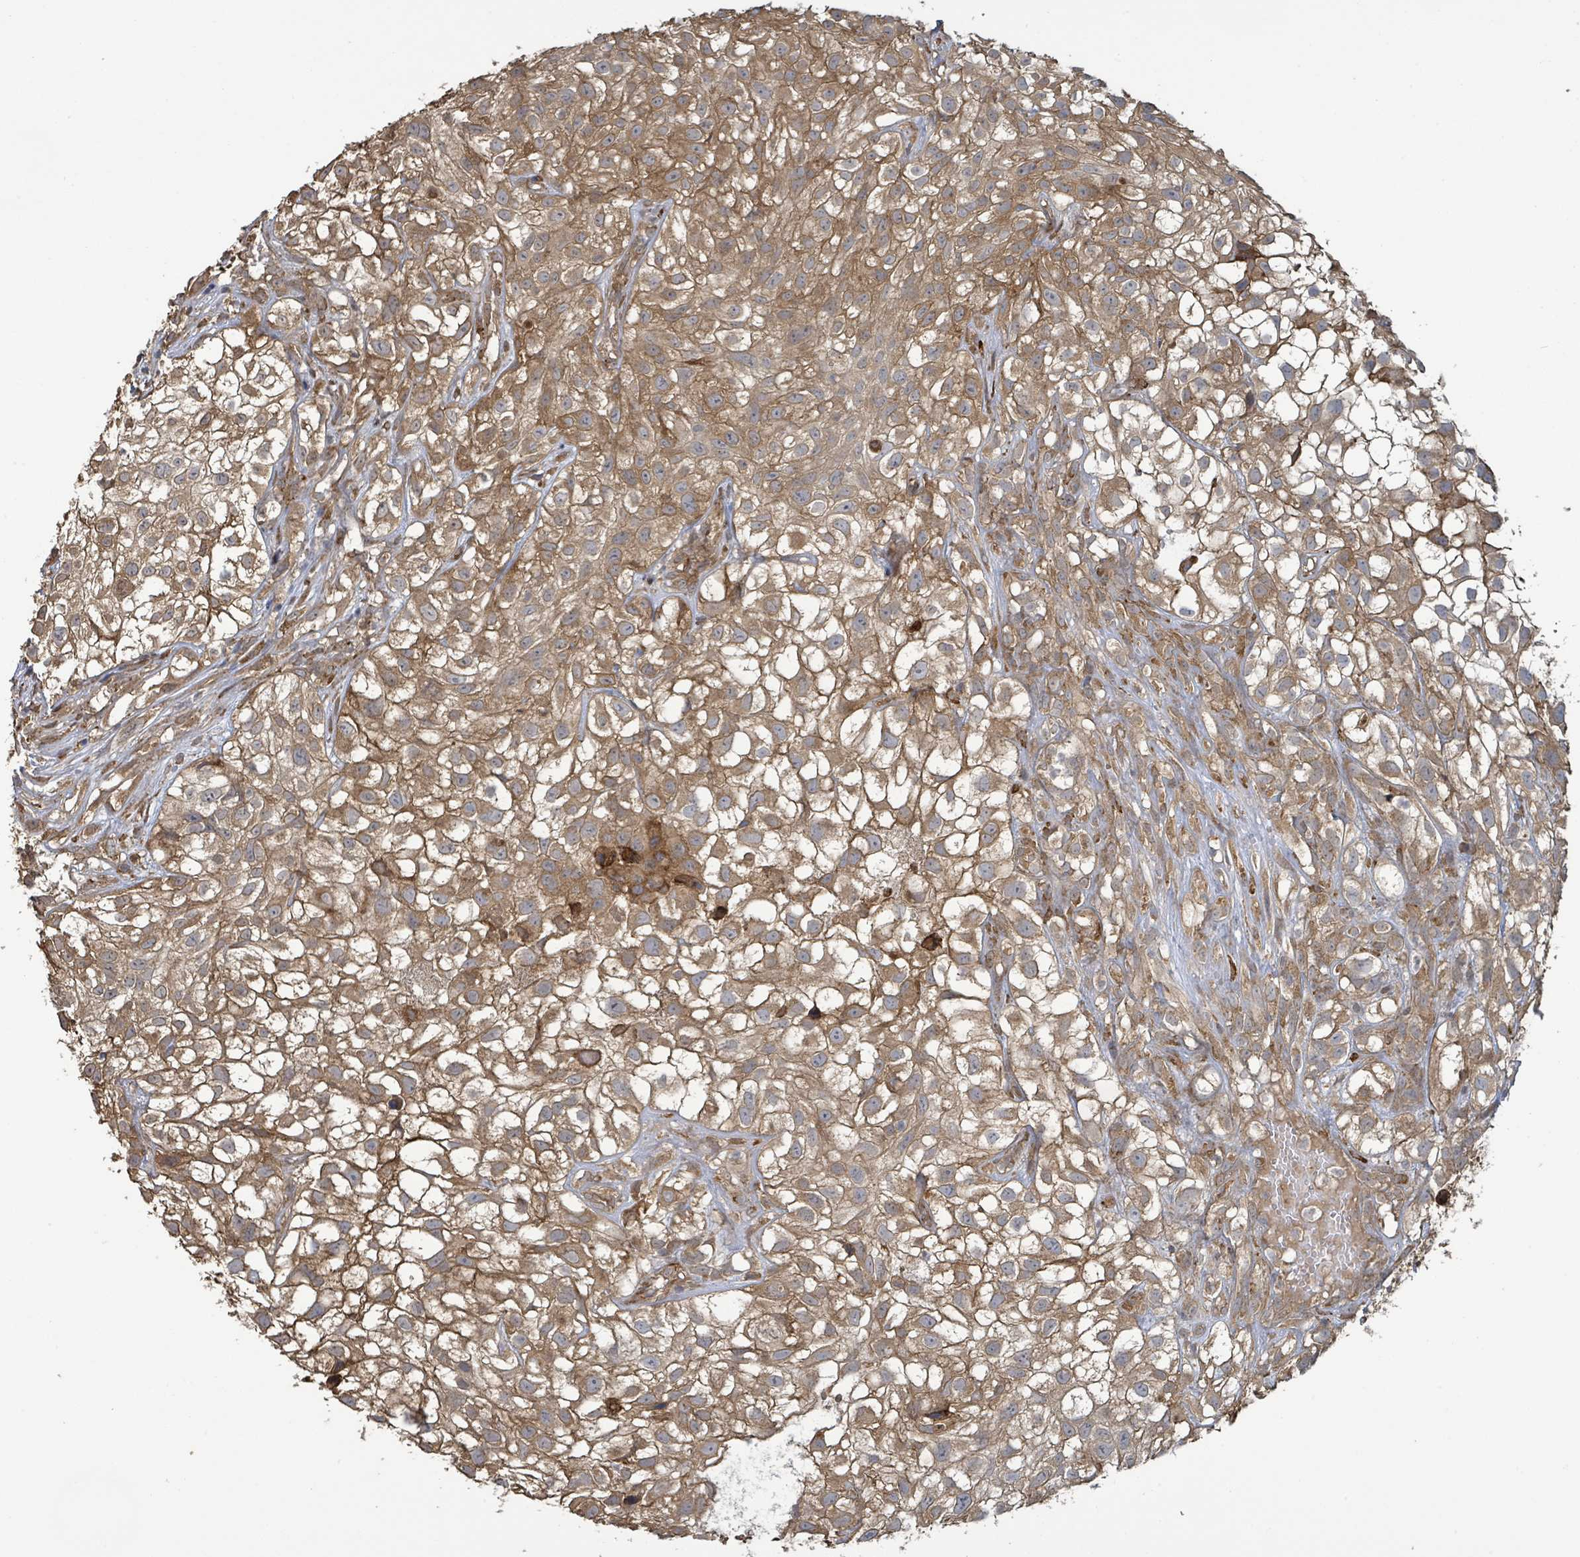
{"staining": {"intensity": "moderate", "quantity": ">75%", "location": "cytoplasmic/membranous"}, "tissue": "urothelial cancer", "cell_type": "Tumor cells", "image_type": "cancer", "snomed": [{"axis": "morphology", "description": "Urothelial carcinoma, High grade"}, {"axis": "topography", "description": "Urinary bladder"}], "caption": "Immunohistochemical staining of high-grade urothelial carcinoma reveals medium levels of moderate cytoplasmic/membranous positivity in approximately >75% of tumor cells.", "gene": "ARPIN", "patient": {"sex": "male", "age": 56}}